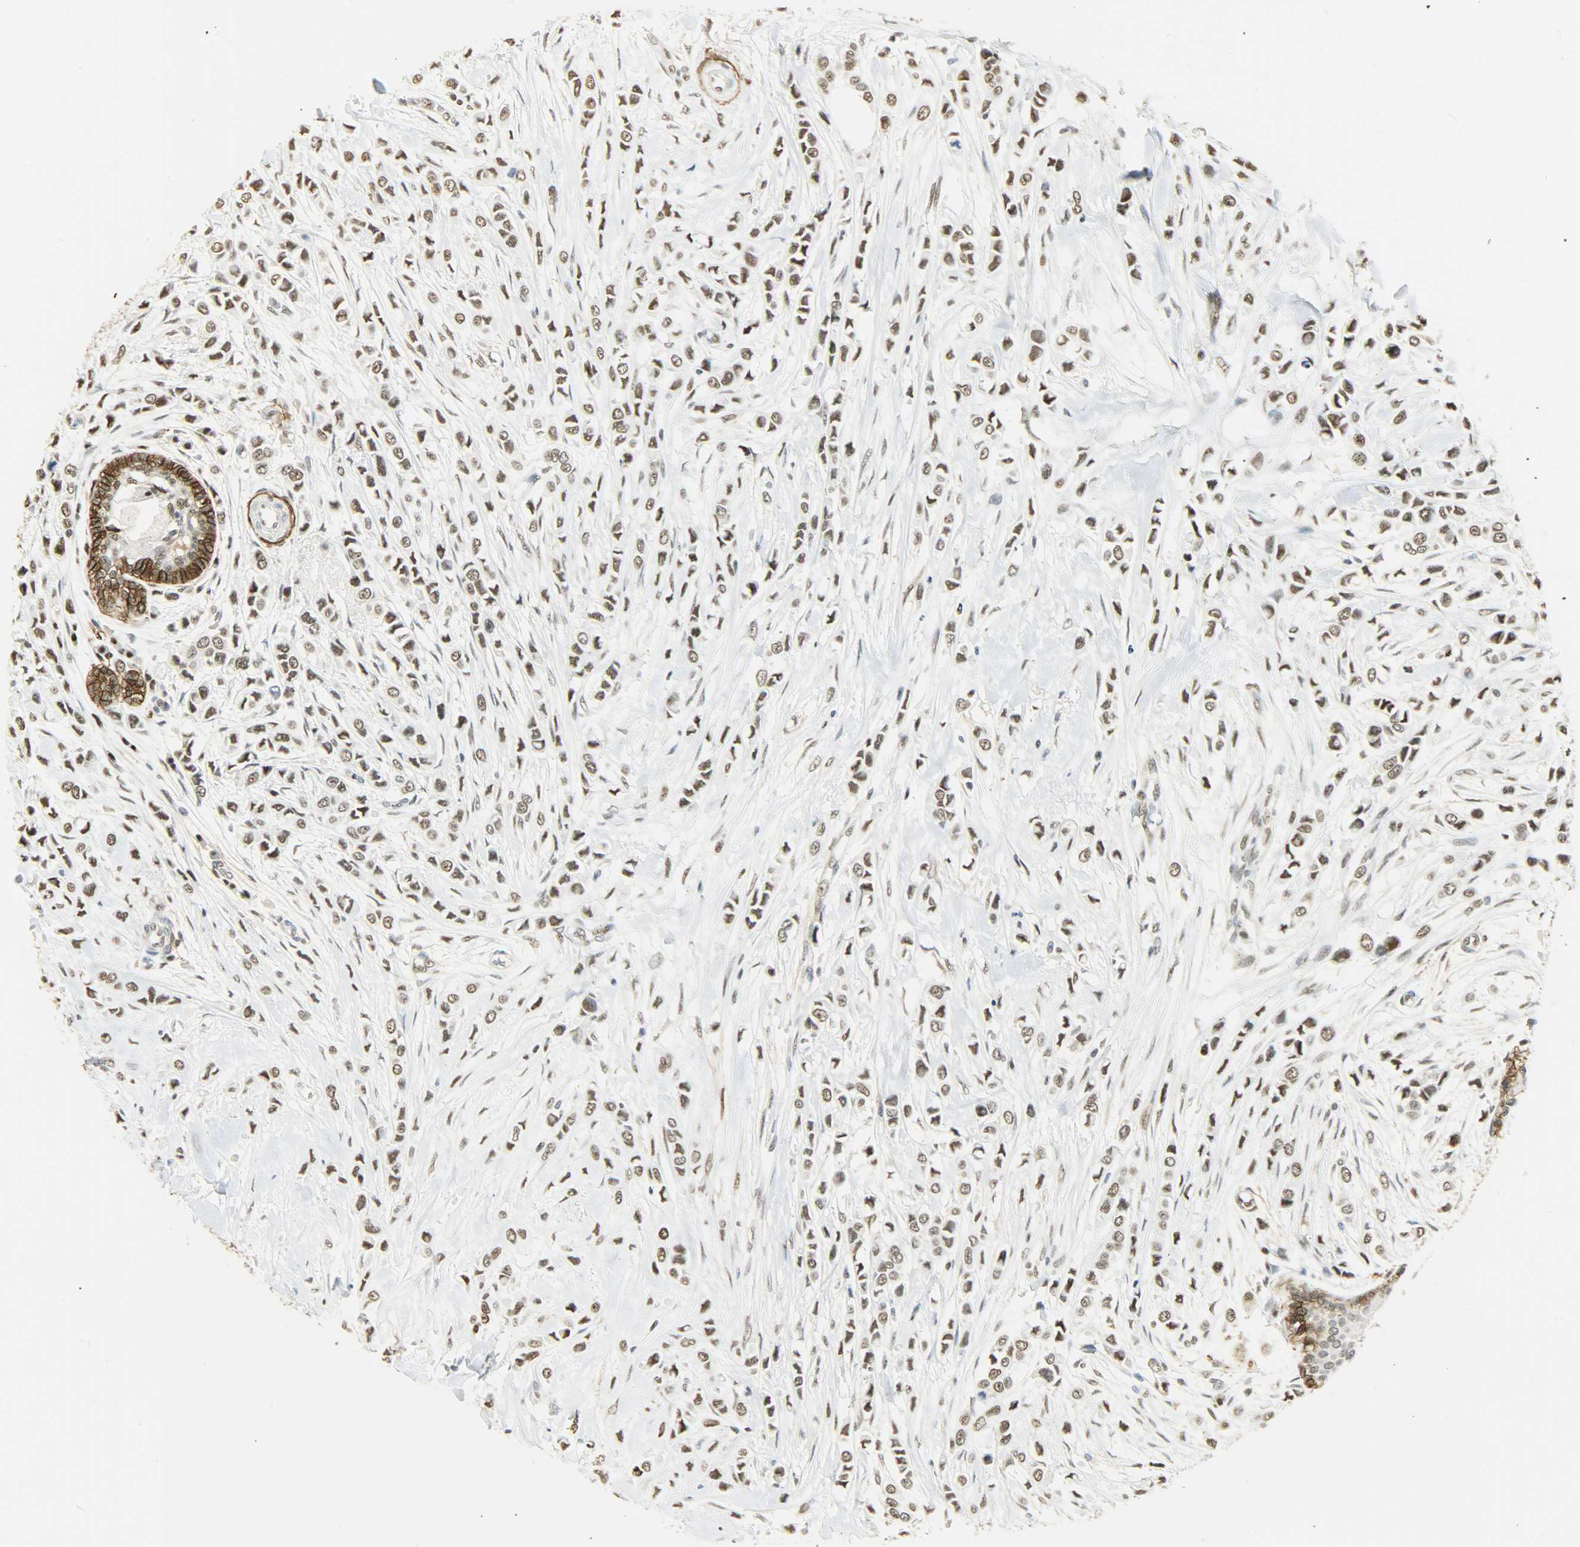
{"staining": {"intensity": "moderate", "quantity": ">75%", "location": "nuclear"}, "tissue": "breast cancer", "cell_type": "Tumor cells", "image_type": "cancer", "snomed": [{"axis": "morphology", "description": "Lobular carcinoma"}, {"axis": "topography", "description": "Breast"}], "caption": "An immunohistochemistry (IHC) photomicrograph of neoplastic tissue is shown. Protein staining in brown highlights moderate nuclear positivity in breast lobular carcinoma within tumor cells.", "gene": "NGFR", "patient": {"sex": "female", "age": 51}}